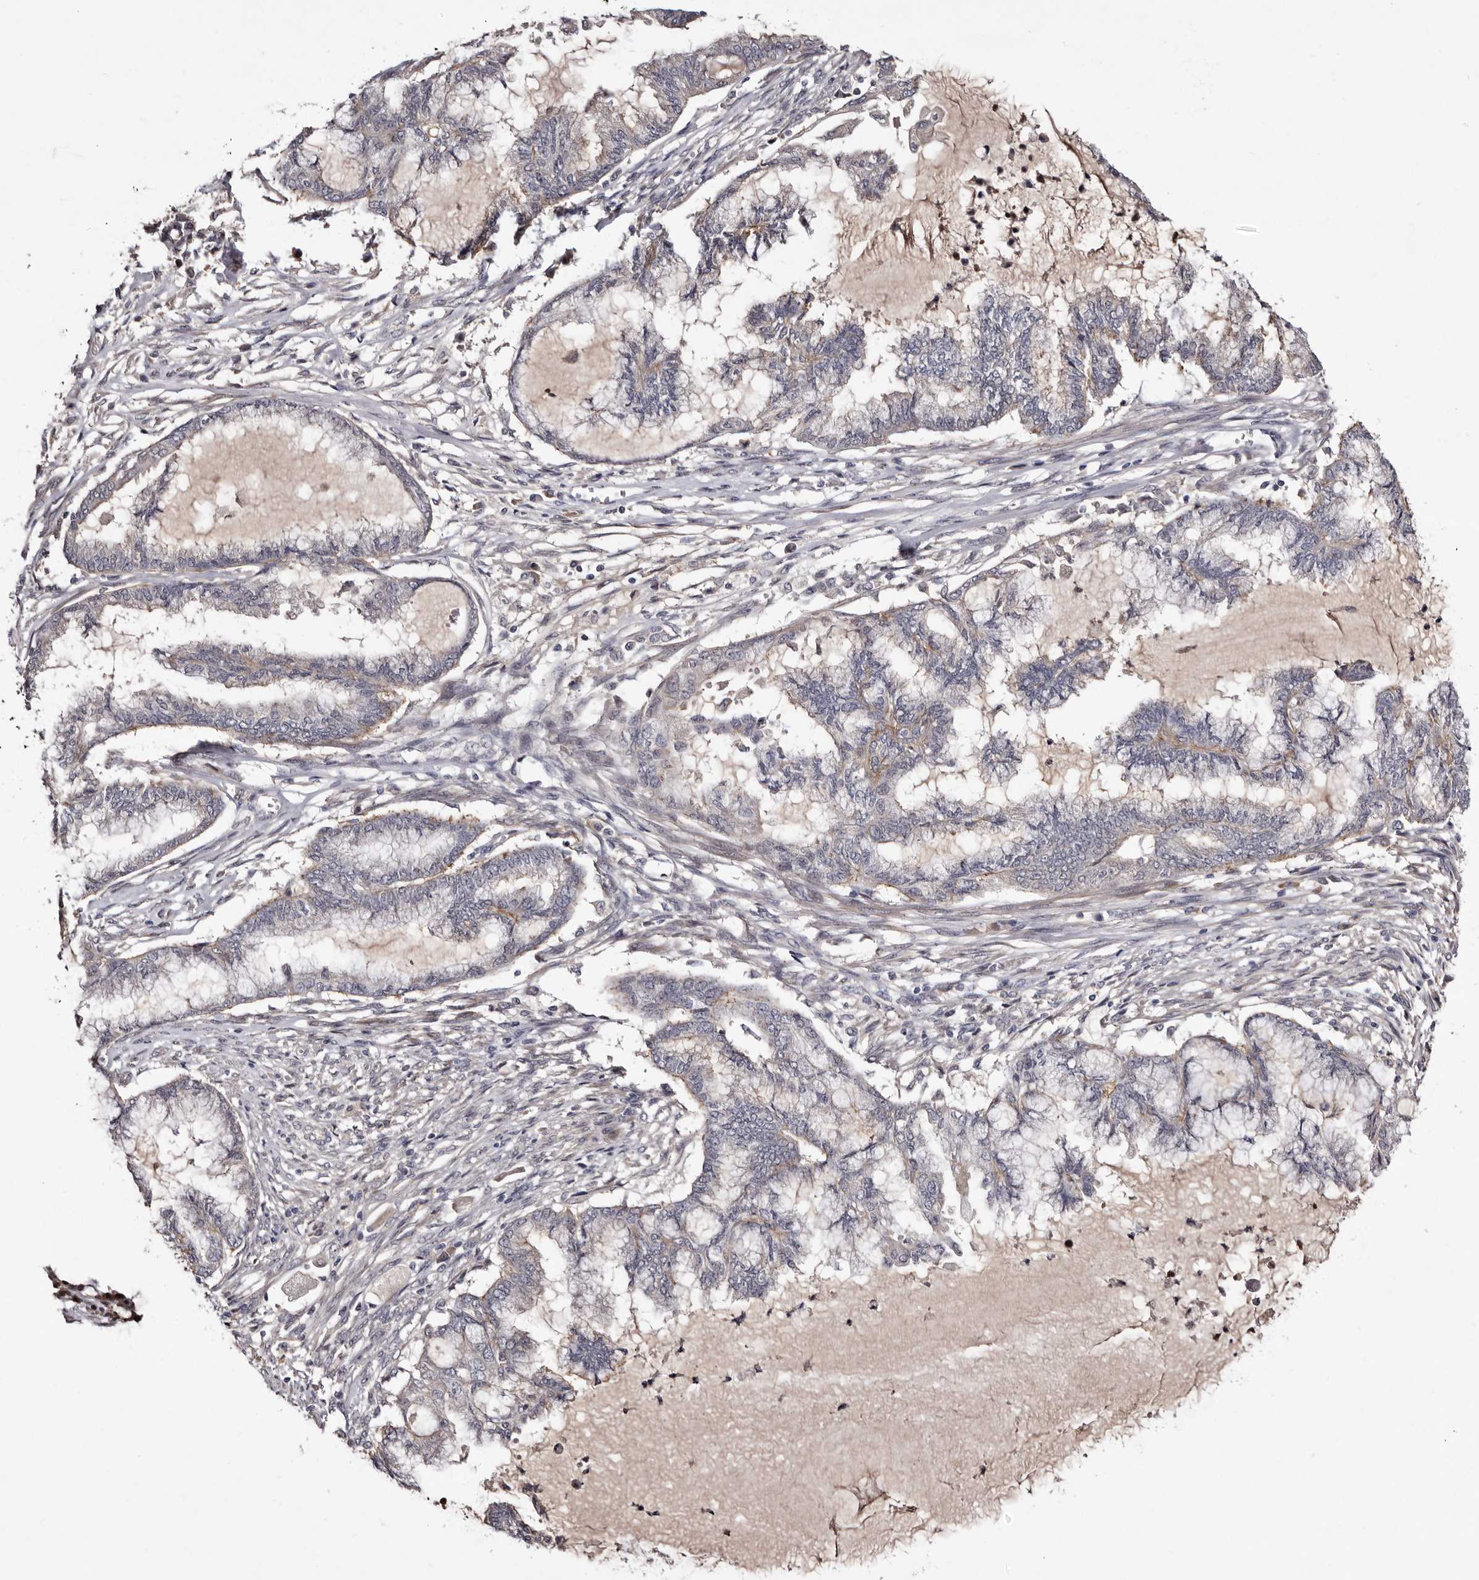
{"staining": {"intensity": "negative", "quantity": "none", "location": "none"}, "tissue": "endometrial cancer", "cell_type": "Tumor cells", "image_type": "cancer", "snomed": [{"axis": "morphology", "description": "Adenocarcinoma, NOS"}, {"axis": "topography", "description": "Endometrium"}], "caption": "The IHC image has no significant expression in tumor cells of endometrial cancer tissue.", "gene": "LANCL2", "patient": {"sex": "female", "age": 86}}